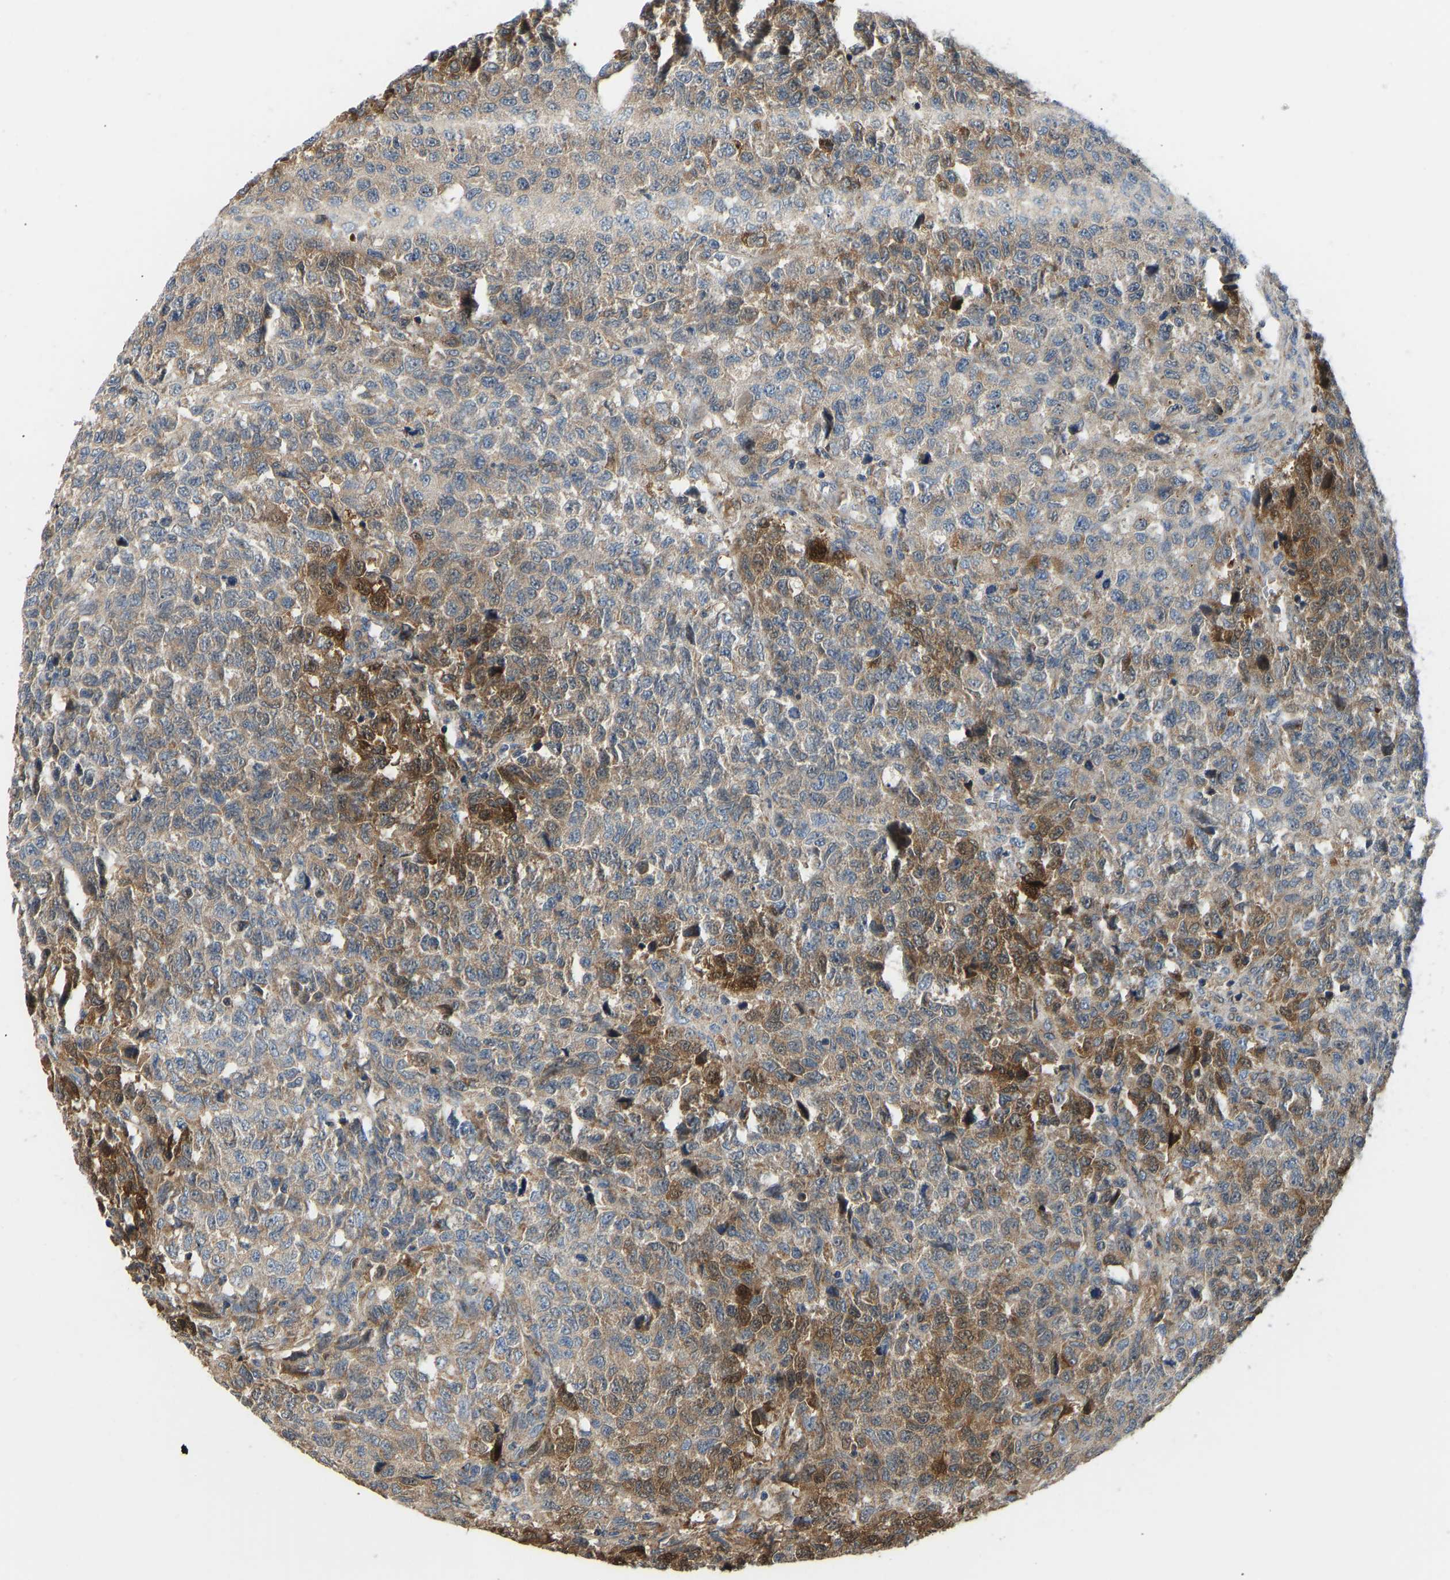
{"staining": {"intensity": "moderate", "quantity": ">75%", "location": "cytoplasmic/membranous"}, "tissue": "testis cancer", "cell_type": "Tumor cells", "image_type": "cancer", "snomed": [{"axis": "morphology", "description": "Seminoma, NOS"}, {"axis": "topography", "description": "Testis"}], "caption": "High-power microscopy captured an immunohistochemistry micrograph of testis seminoma, revealing moderate cytoplasmic/membranous staining in about >75% of tumor cells.", "gene": "RBP1", "patient": {"sex": "male", "age": 59}}